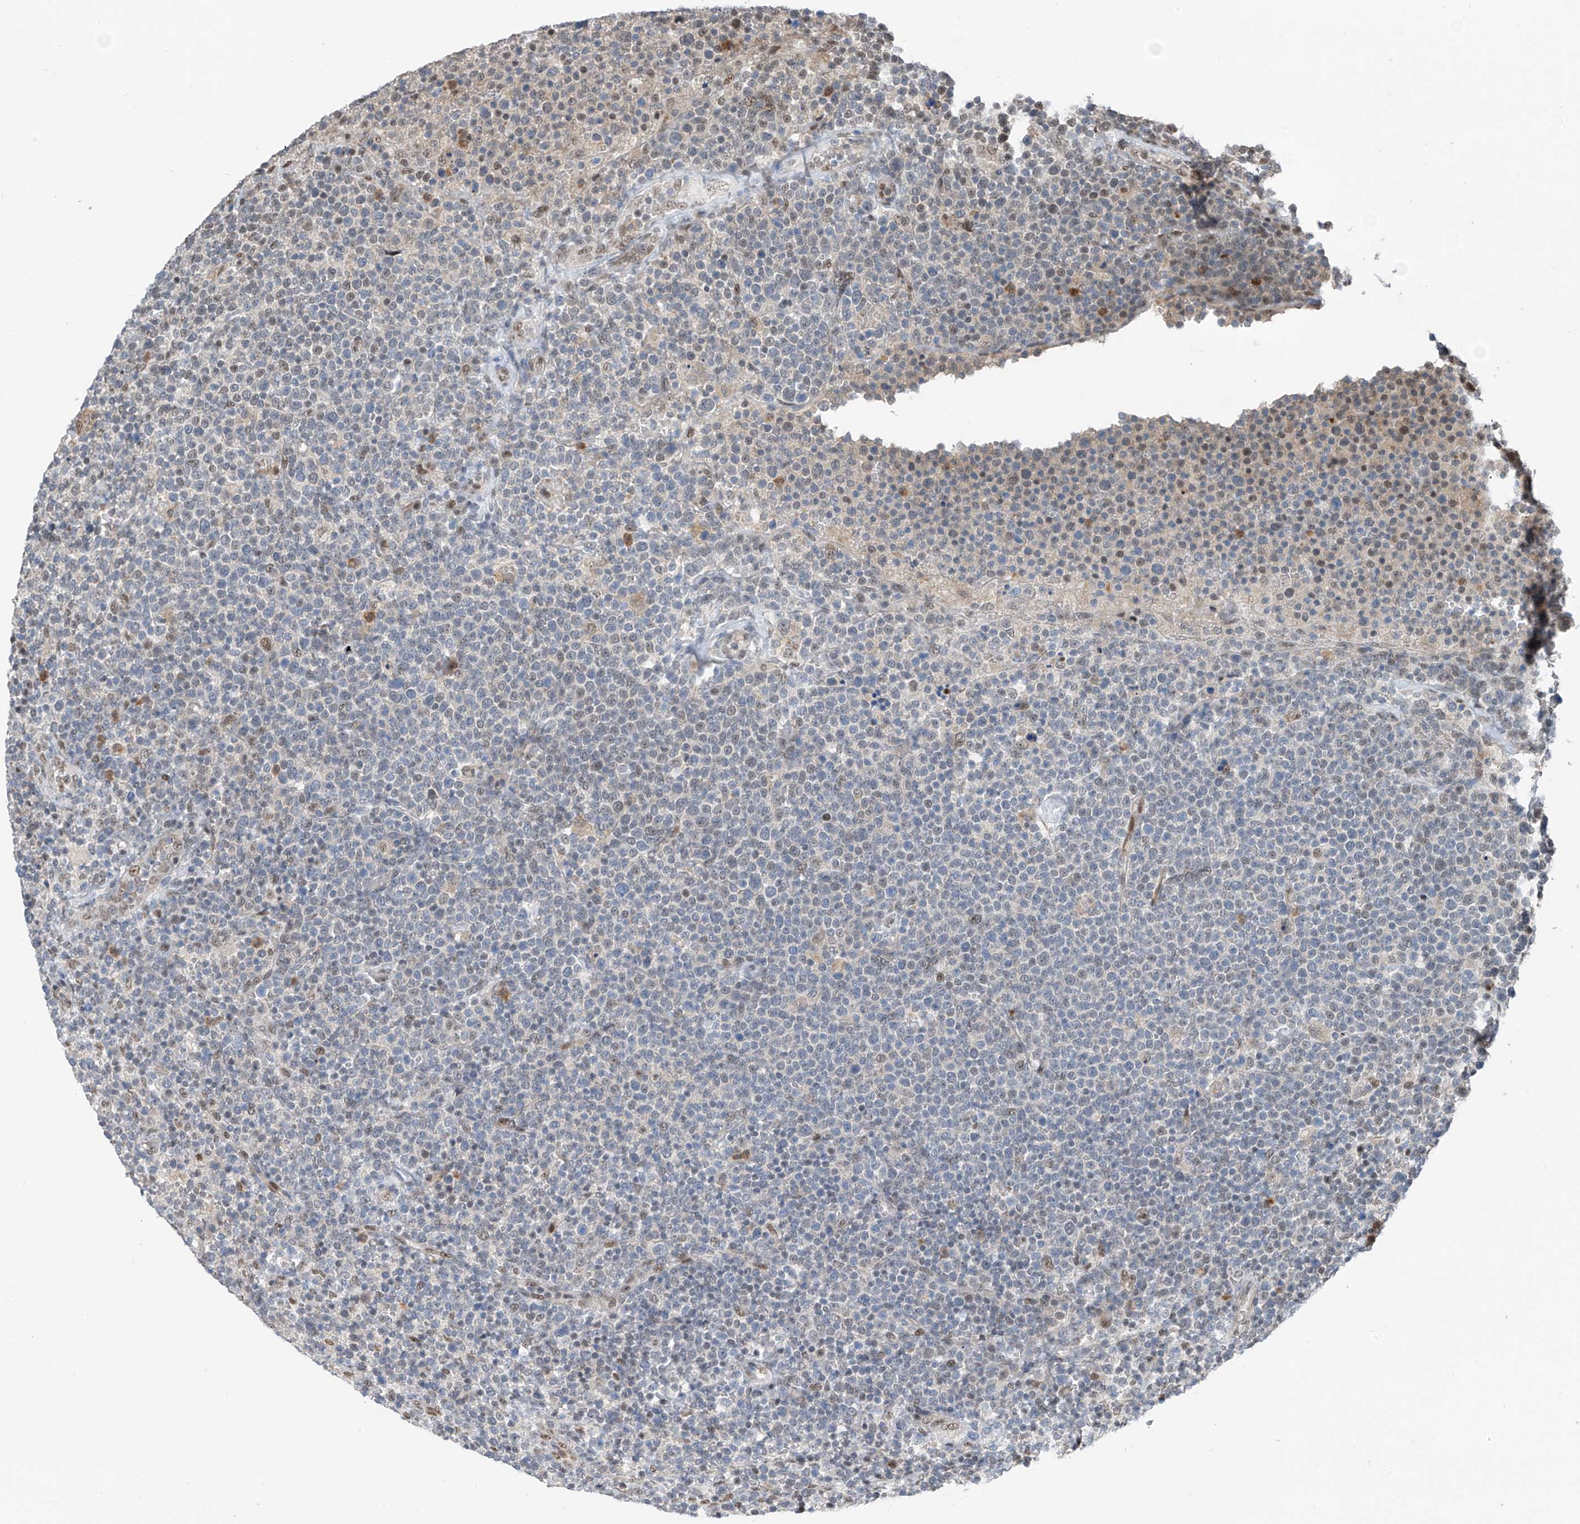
{"staining": {"intensity": "negative", "quantity": "none", "location": "none"}, "tissue": "lymphoma", "cell_type": "Tumor cells", "image_type": "cancer", "snomed": [{"axis": "morphology", "description": "Malignant lymphoma, non-Hodgkin's type, High grade"}, {"axis": "topography", "description": "Lymph node"}], "caption": "Protein analysis of lymphoma shows no significant positivity in tumor cells.", "gene": "RBP7", "patient": {"sex": "male", "age": 61}}